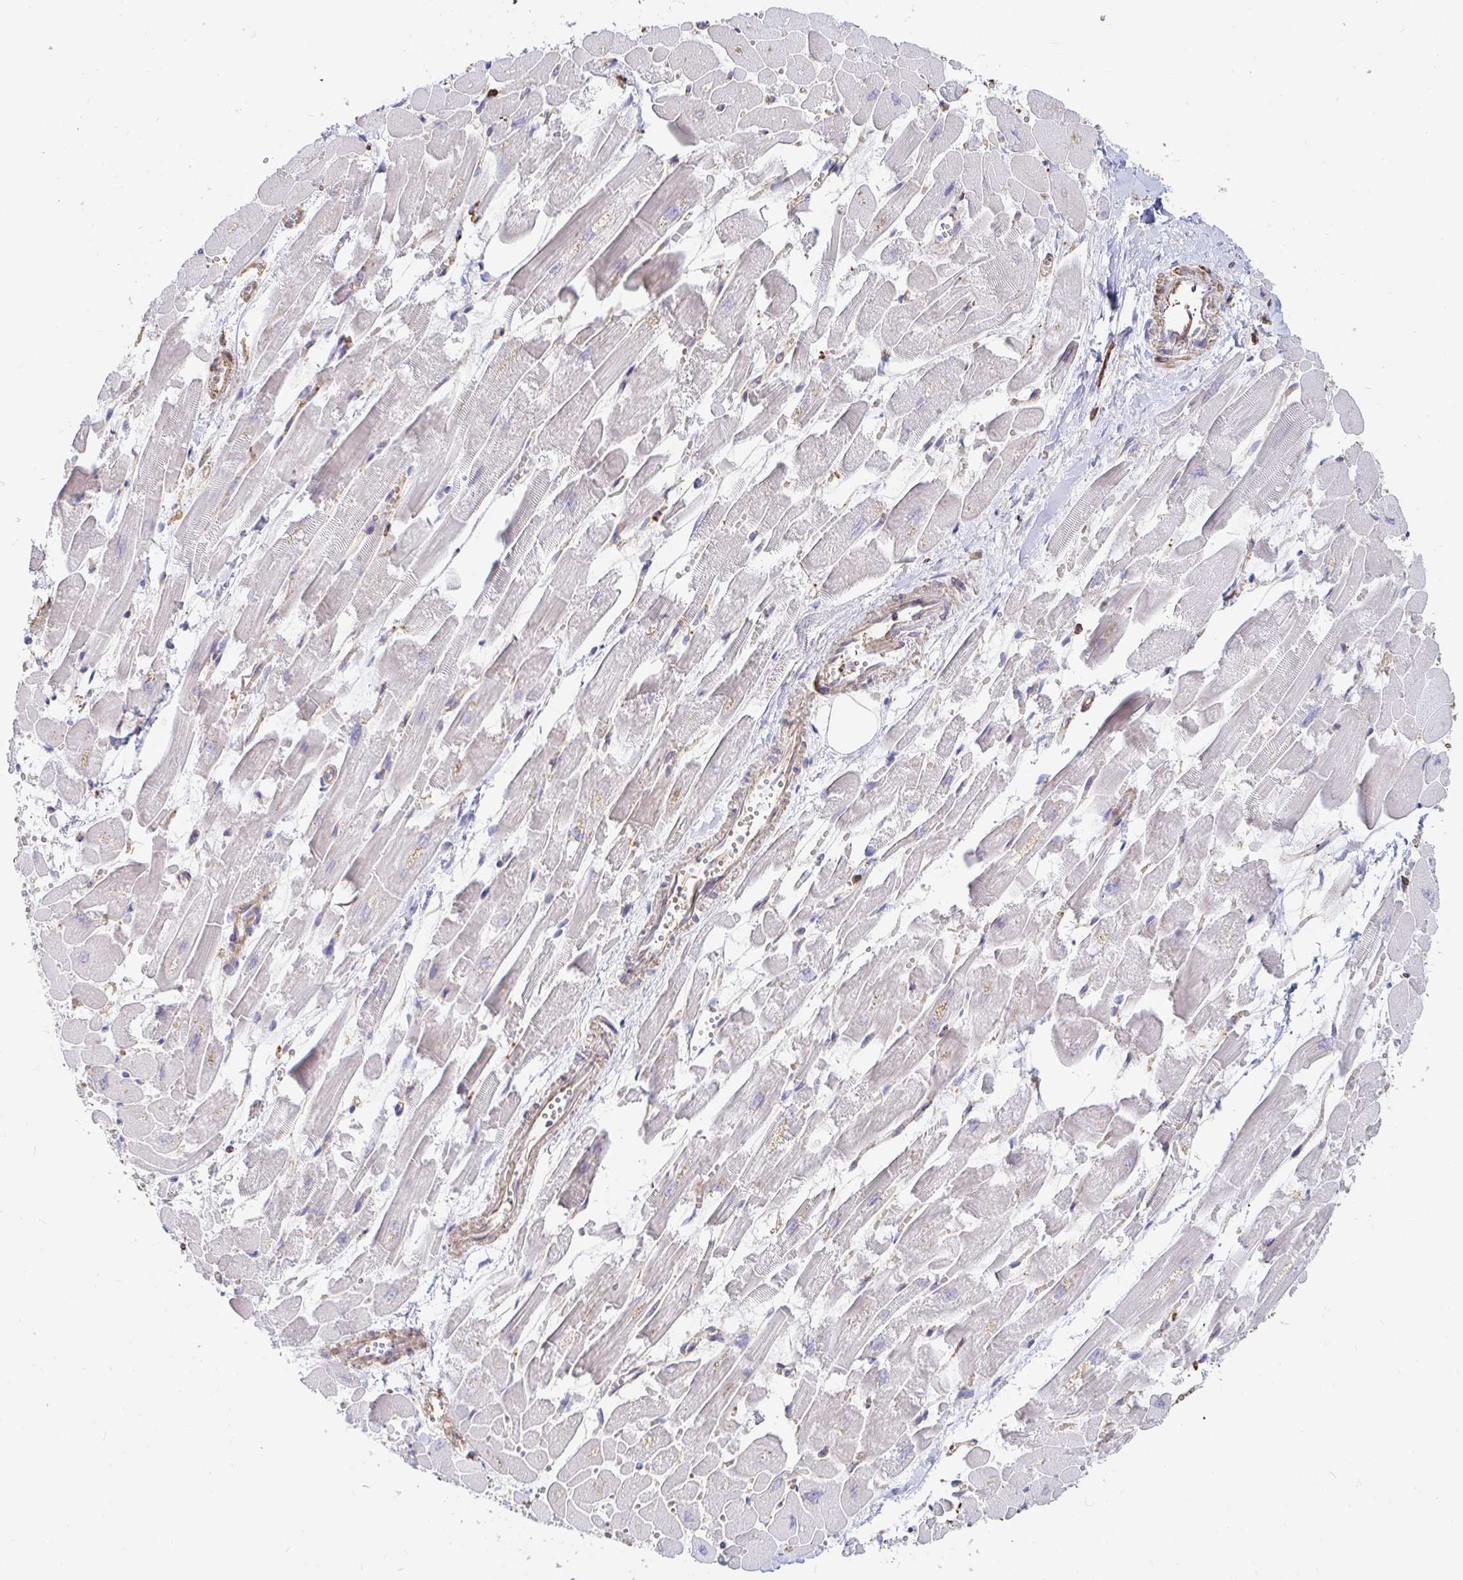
{"staining": {"intensity": "negative", "quantity": "none", "location": "none"}, "tissue": "heart muscle", "cell_type": "Cardiomyocytes", "image_type": "normal", "snomed": [{"axis": "morphology", "description": "Normal tissue, NOS"}, {"axis": "topography", "description": "Heart"}], "caption": "This is an IHC photomicrograph of benign human heart muscle. There is no expression in cardiomyocytes.", "gene": "PTPN14", "patient": {"sex": "female", "age": 52}}